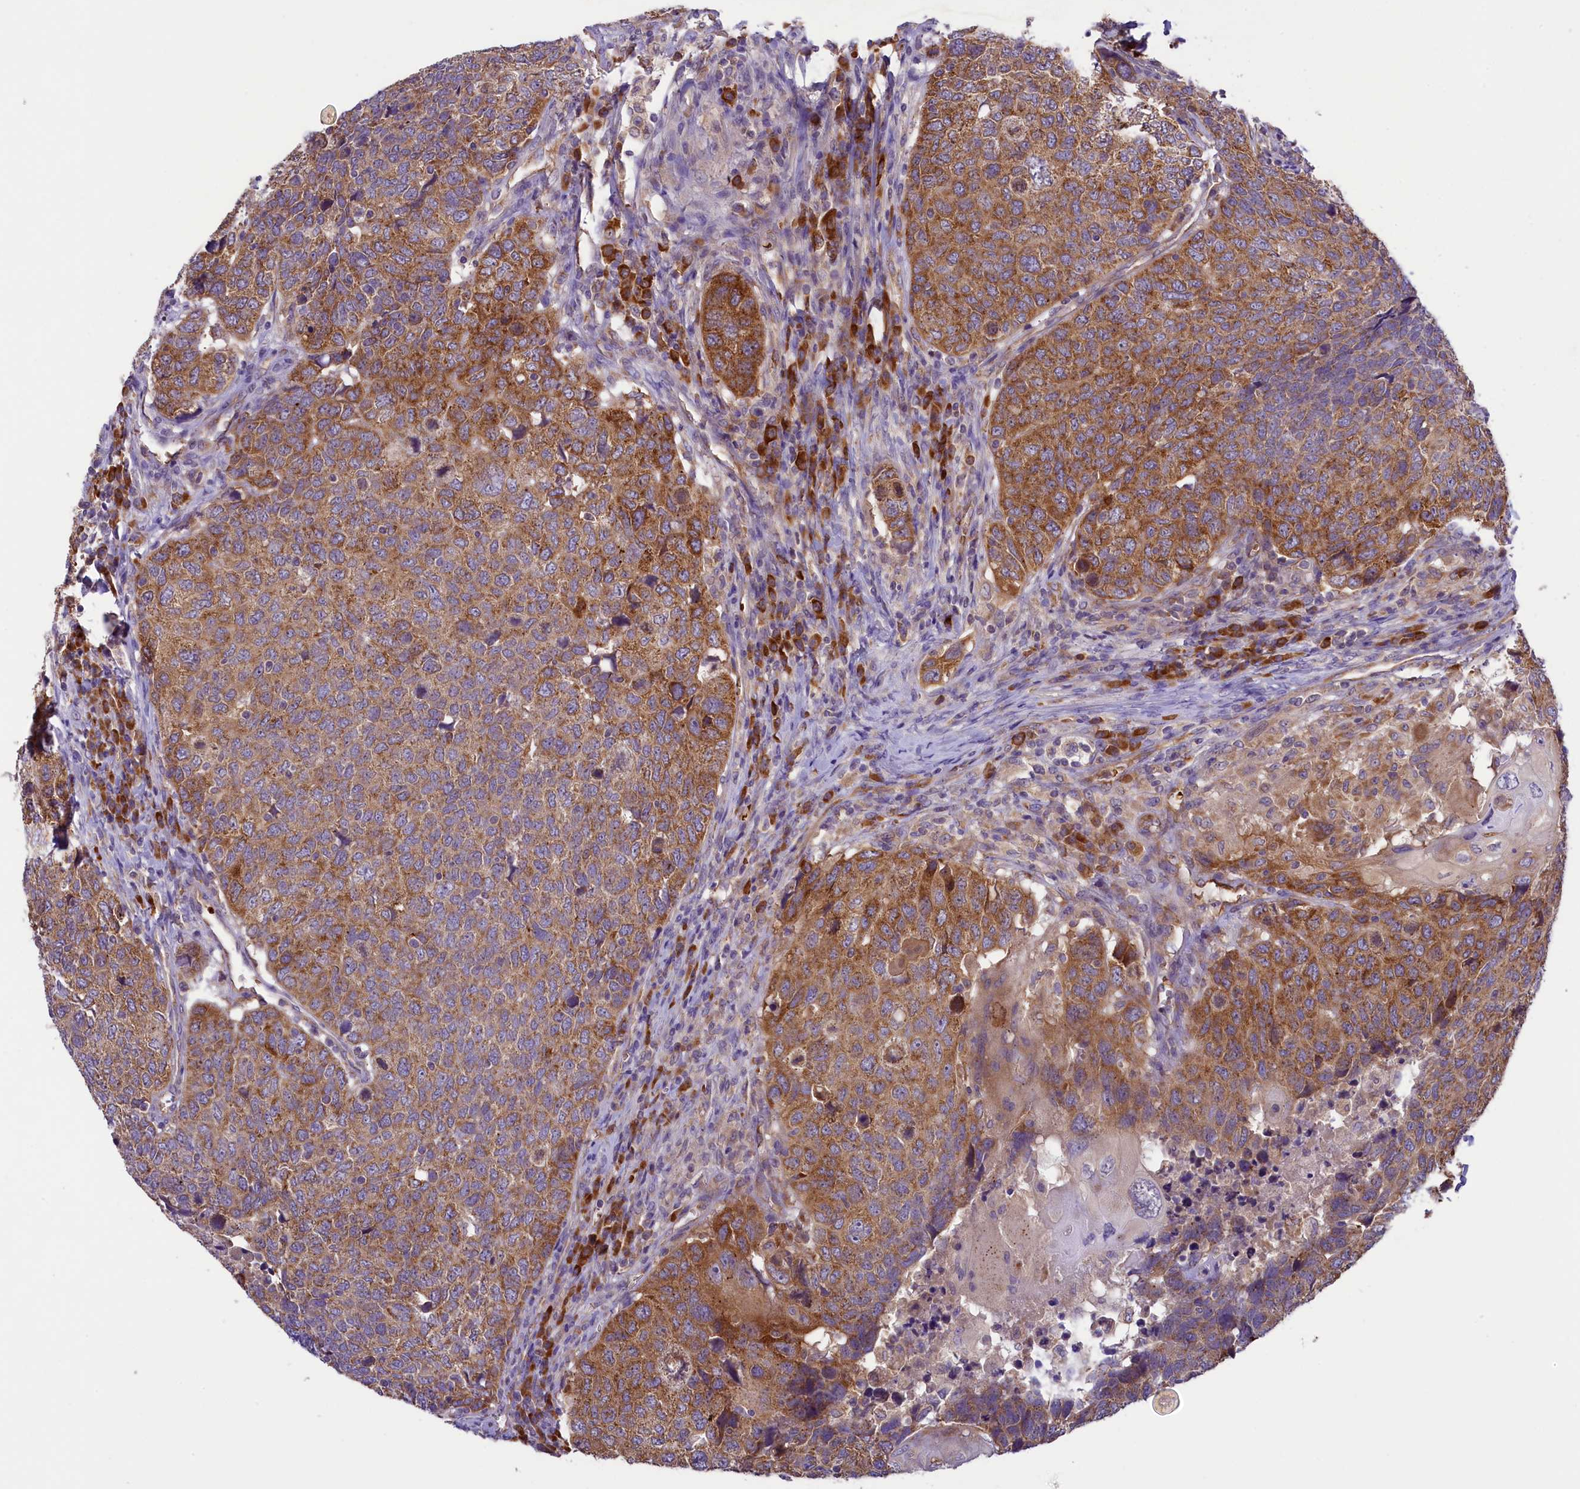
{"staining": {"intensity": "strong", "quantity": "25%-75%", "location": "cytoplasmic/membranous"}, "tissue": "head and neck cancer", "cell_type": "Tumor cells", "image_type": "cancer", "snomed": [{"axis": "morphology", "description": "Squamous cell carcinoma, NOS"}, {"axis": "topography", "description": "Head-Neck"}], "caption": "Protein expression analysis of human squamous cell carcinoma (head and neck) reveals strong cytoplasmic/membranous positivity in approximately 25%-75% of tumor cells. (DAB (3,3'-diaminobenzidine) = brown stain, brightfield microscopy at high magnification).", "gene": "LARP4", "patient": {"sex": "male", "age": 66}}